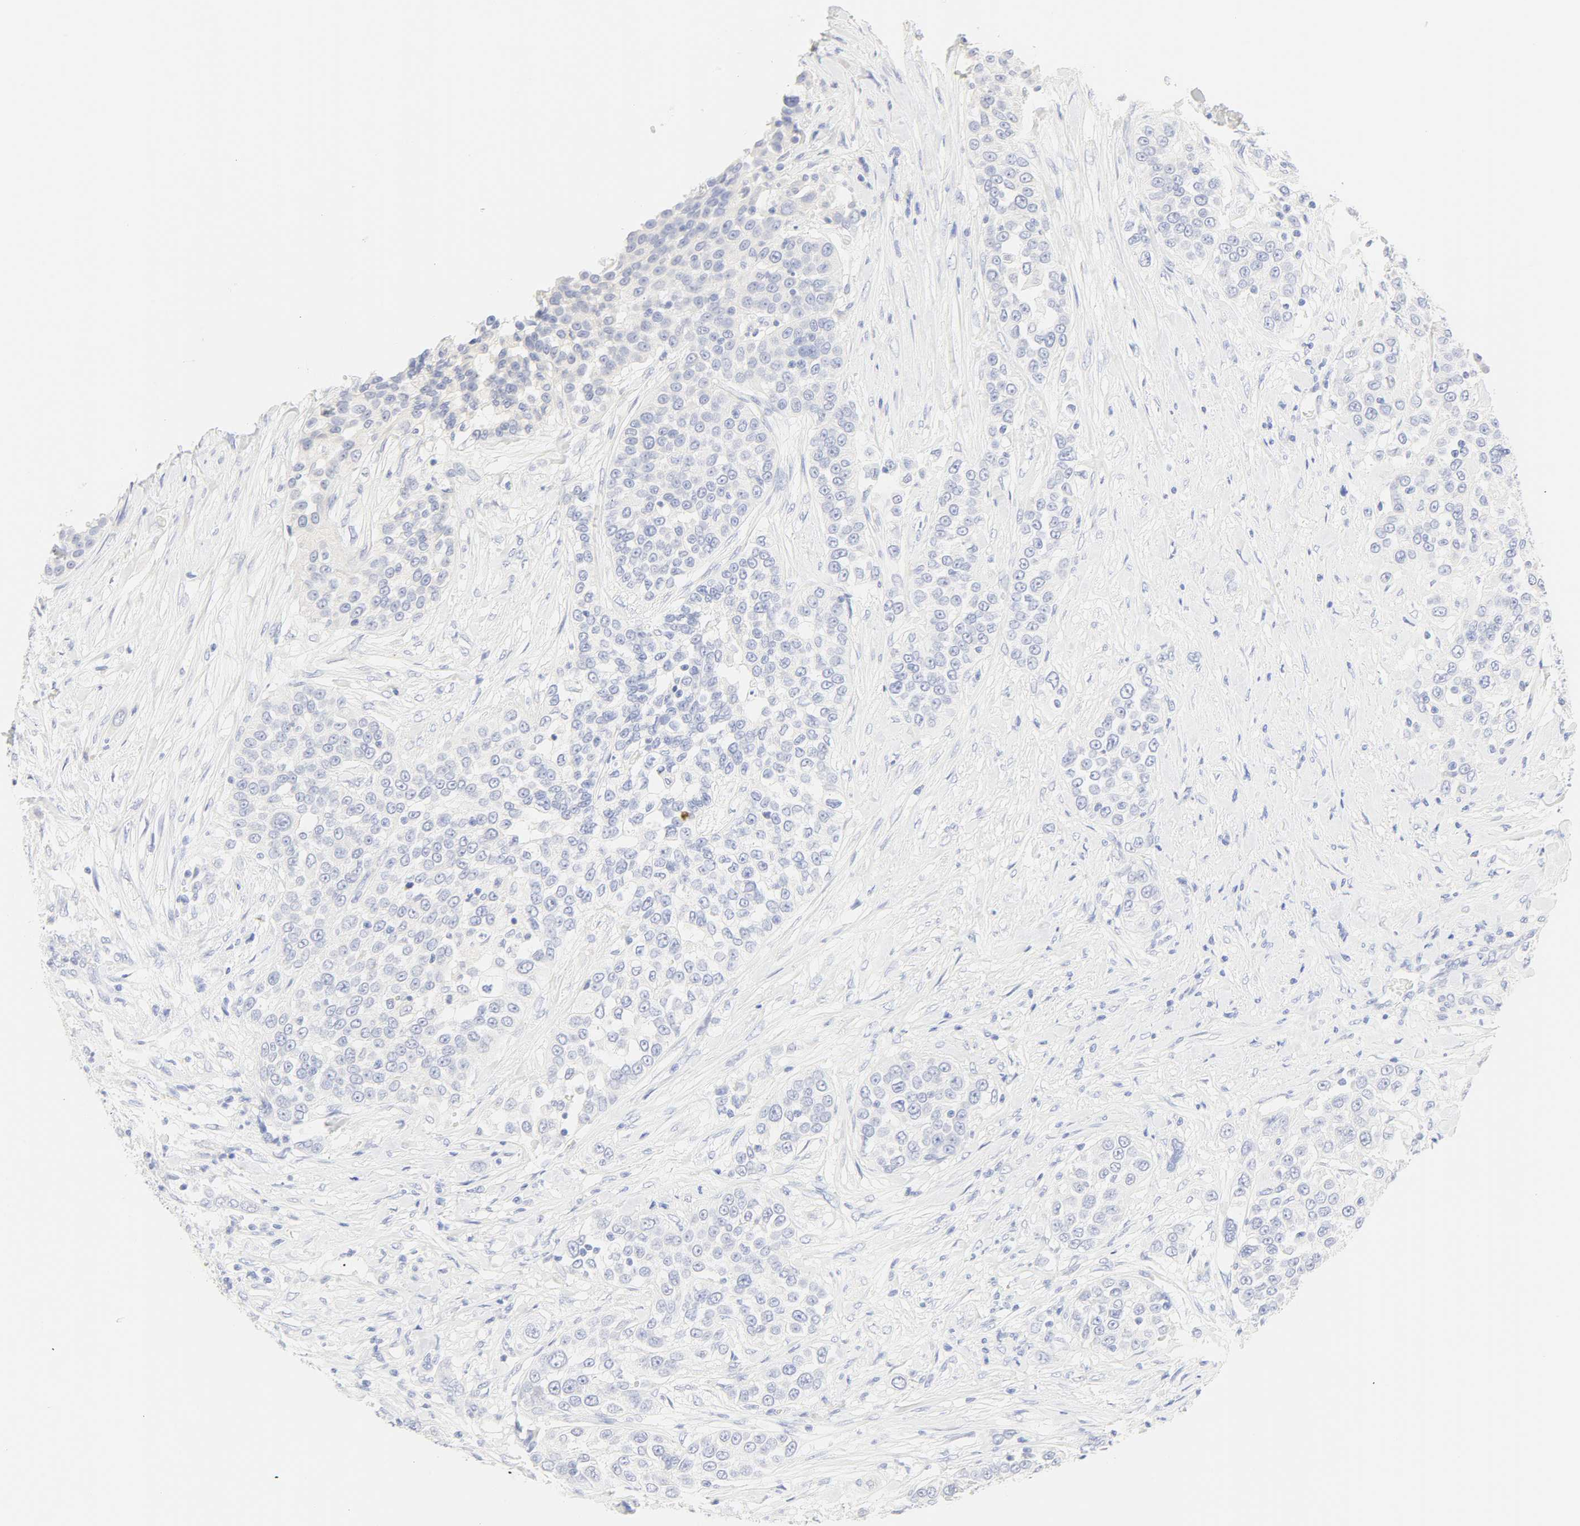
{"staining": {"intensity": "negative", "quantity": "none", "location": "none"}, "tissue": "urothelial cancer", "cell_type": "Tumor cells", "image_type": "cancer", "snomed": [{"axis": "morphology", "description": "Urothelial carcinoma, High grade"}, {"axis": "topography", "description": "Urinary bladder"}], "caption": "Human high-grade urothelial carcinoma stained for a protein using IHC shows no positivity in tumor cells.", "gene": "SLCO1B3", "patient": {"sex": "female", "age": 80}}